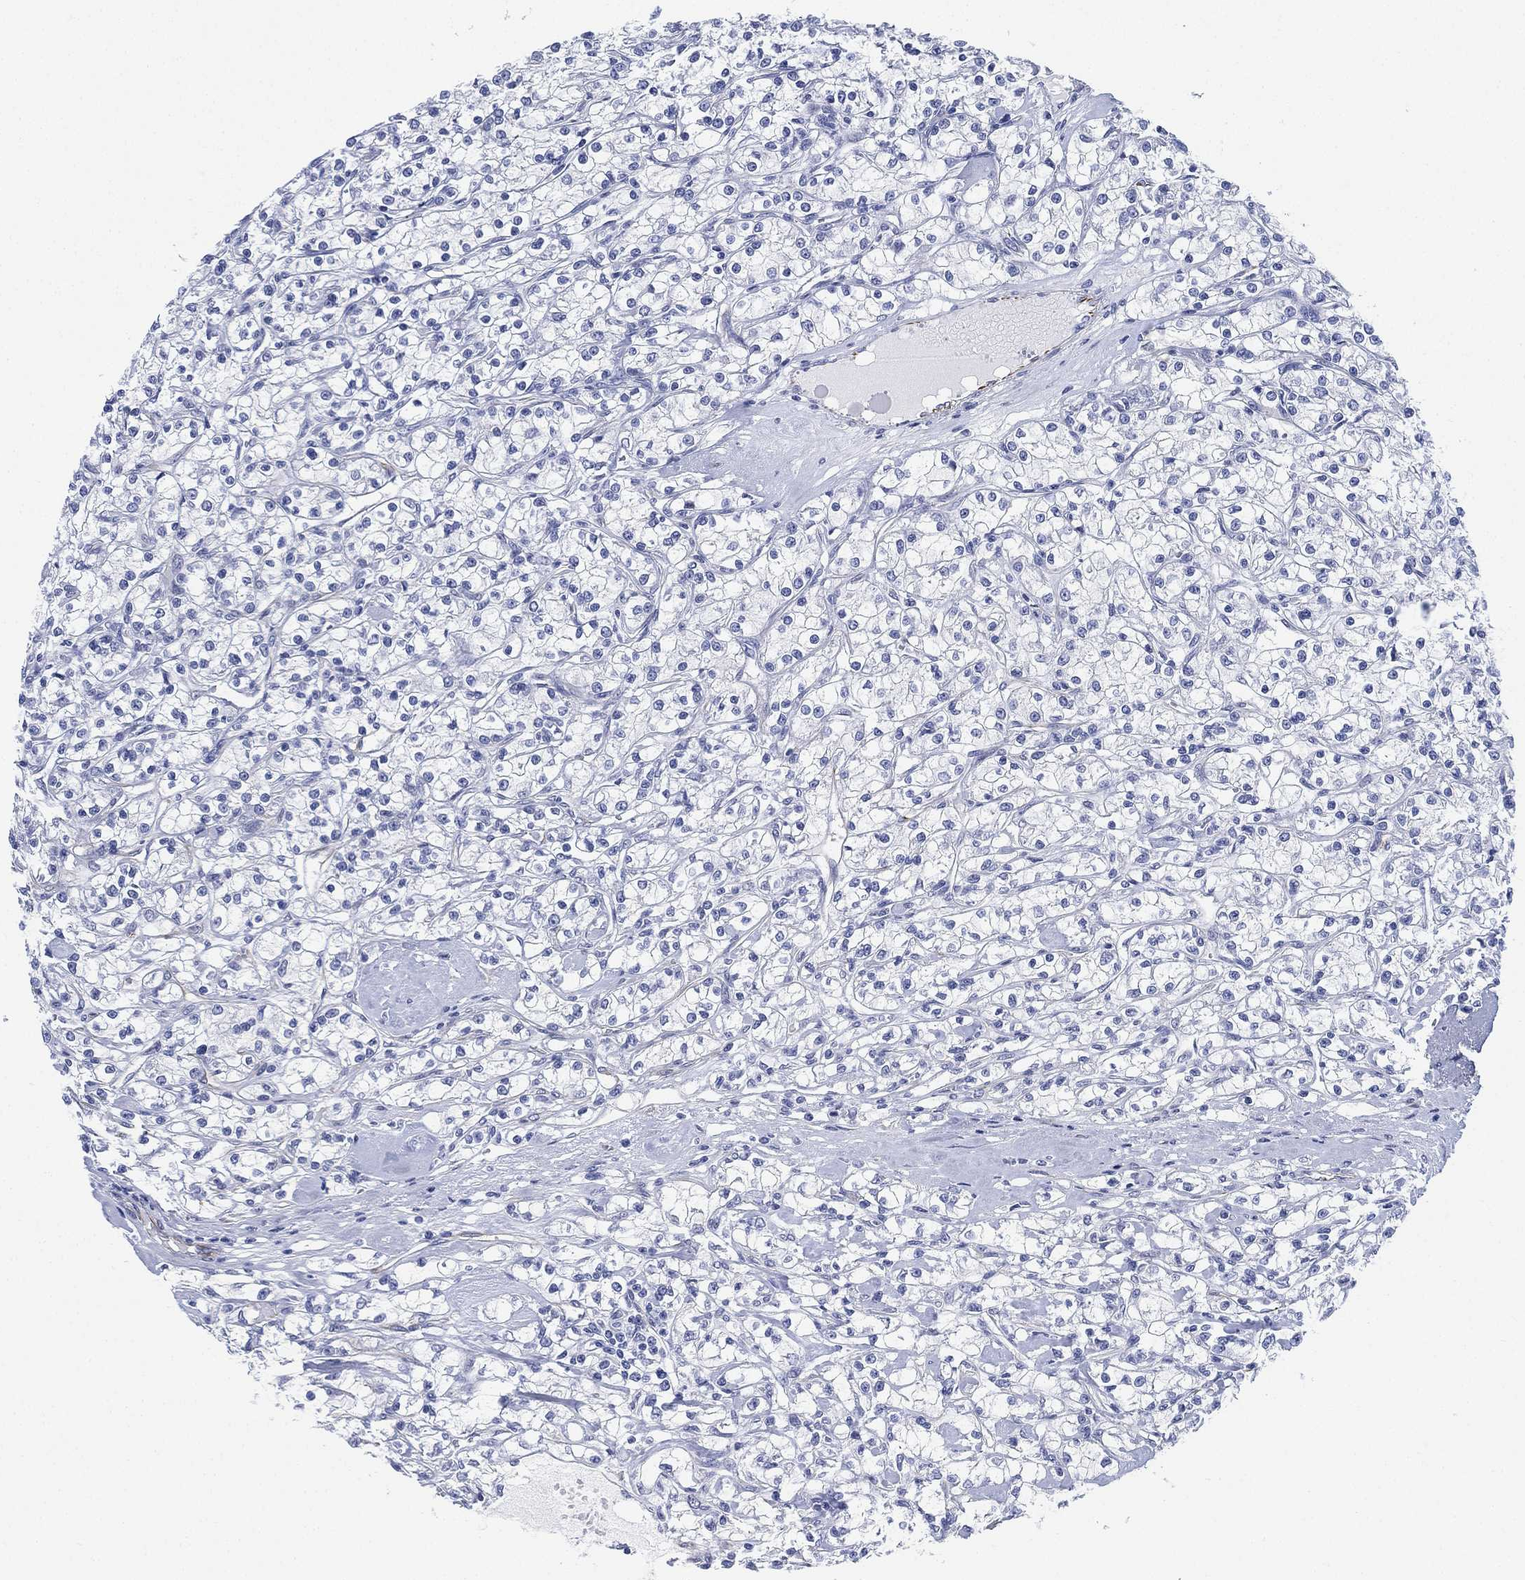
{"staining": {"intensity": "negative", "quantity": "none", "location": "none"}, "tissue": "renal cancer", "cell_type": "Tumor cells", "image_type": "cancer", "snomed": [{"axis": "morphology", "description": "Adenocarcinoma, NOS"}, {"axis": "topography", "description": "Kidney"}], "caption": "Immunohistochemical staining of human adenocarcinoma (renal) exhibits no significant staining in tumor cells.", "gene": "PSKH2", "patient": {"sex": "female", "age": 59}}